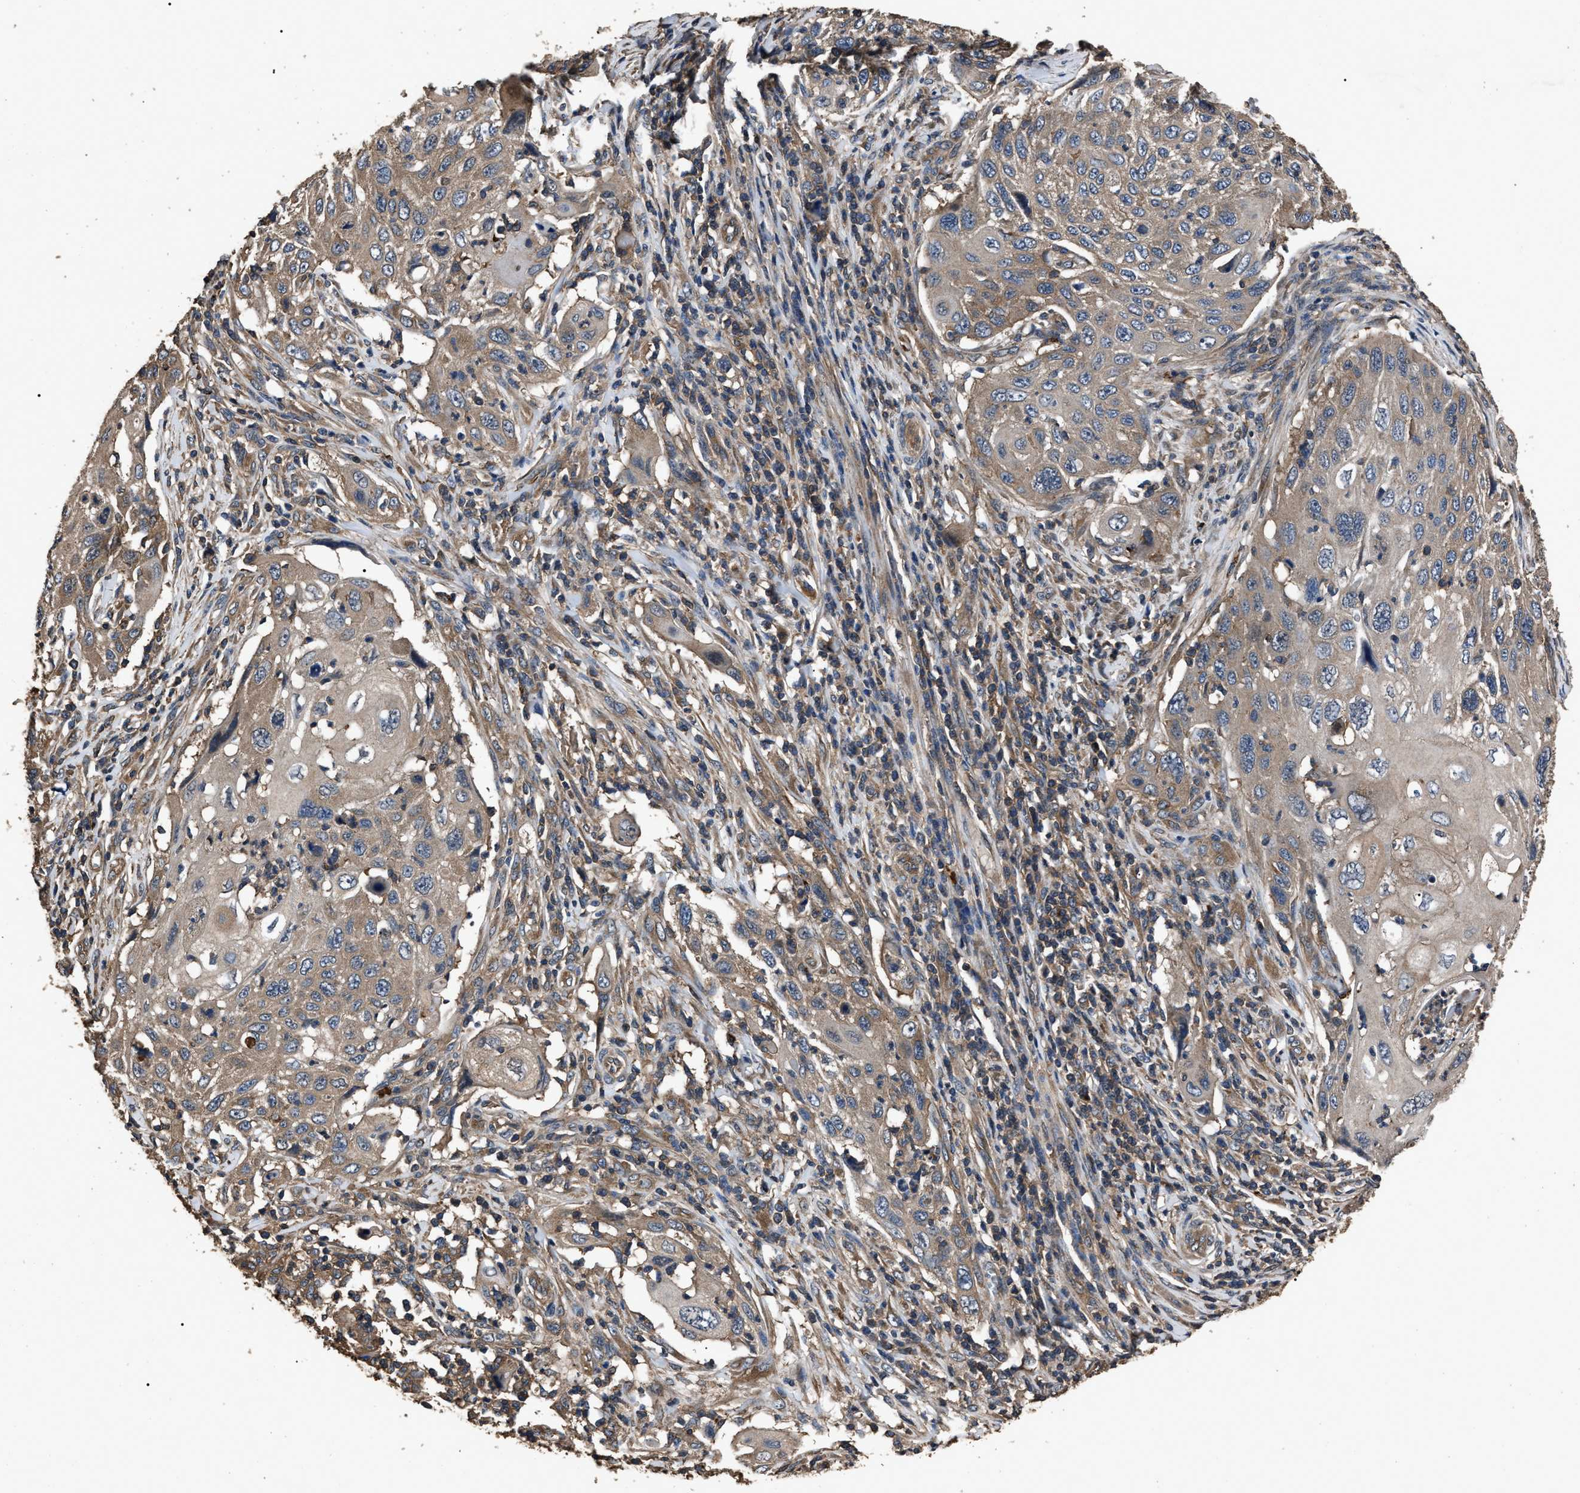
{"staining": {"intensity": "moderate", "quantity": ">75%", "location": "cytoplasmic/membranous"}, "tissue": "cervical cancer", "cell_type": "Tumor cells", "image_type": "cancer", "snomed": [{"axis": "morphology", "description": "Squamous cell carcinoma, NOS"}, {"axis": "topography", "description": "Cervix"}], "caption": "Immunohistochemical staining of human cervical cancer (squamous cell carcinoma) exhibits medium levels of moderate cytoplasmic/membranous protein positivity in about >75% of tumor cells.", "gene": "RNF216", "patient": {"sex": "female", "age": 70}}